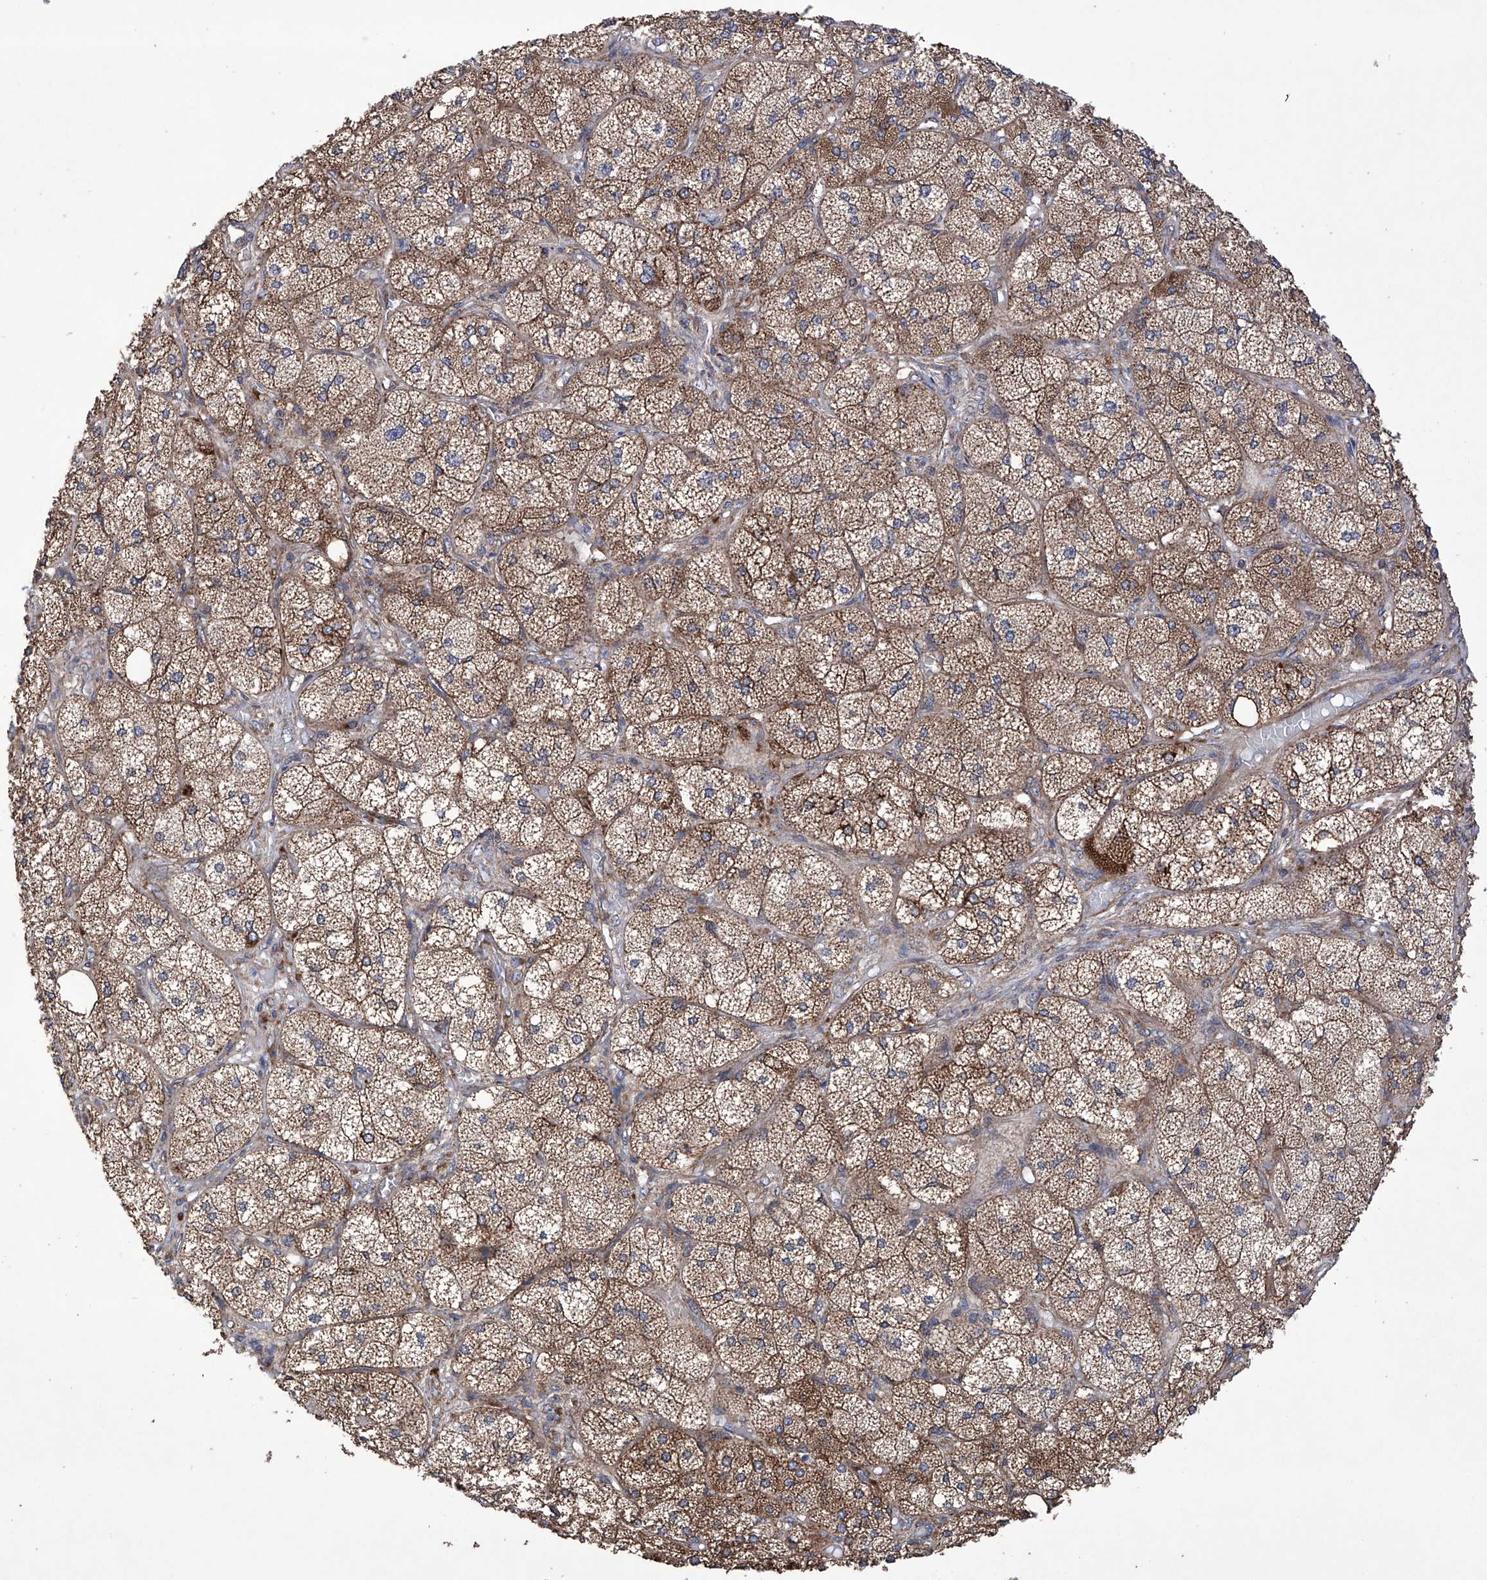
{"staining": {"intensity": "moderate", "quantity": ">75%", "location": "cytoplasmic/membranous"}, "tissue": "adrenal gland", "cell_type": "Glandular cells", "image_type": "normal", "snomed": [{"axis": "morphology", "description": "Normal tissue, NOS"}, {"axis": "topography", "description": "Adrenal gland"}], "caption": "A medium amount of moderate cytoplasmic/membranous positivity is identified in about >75% of glandular cells in benign adrenal gland.", "gene": "EFCAB2", "patient": {"sex": "female", "age": 61}}